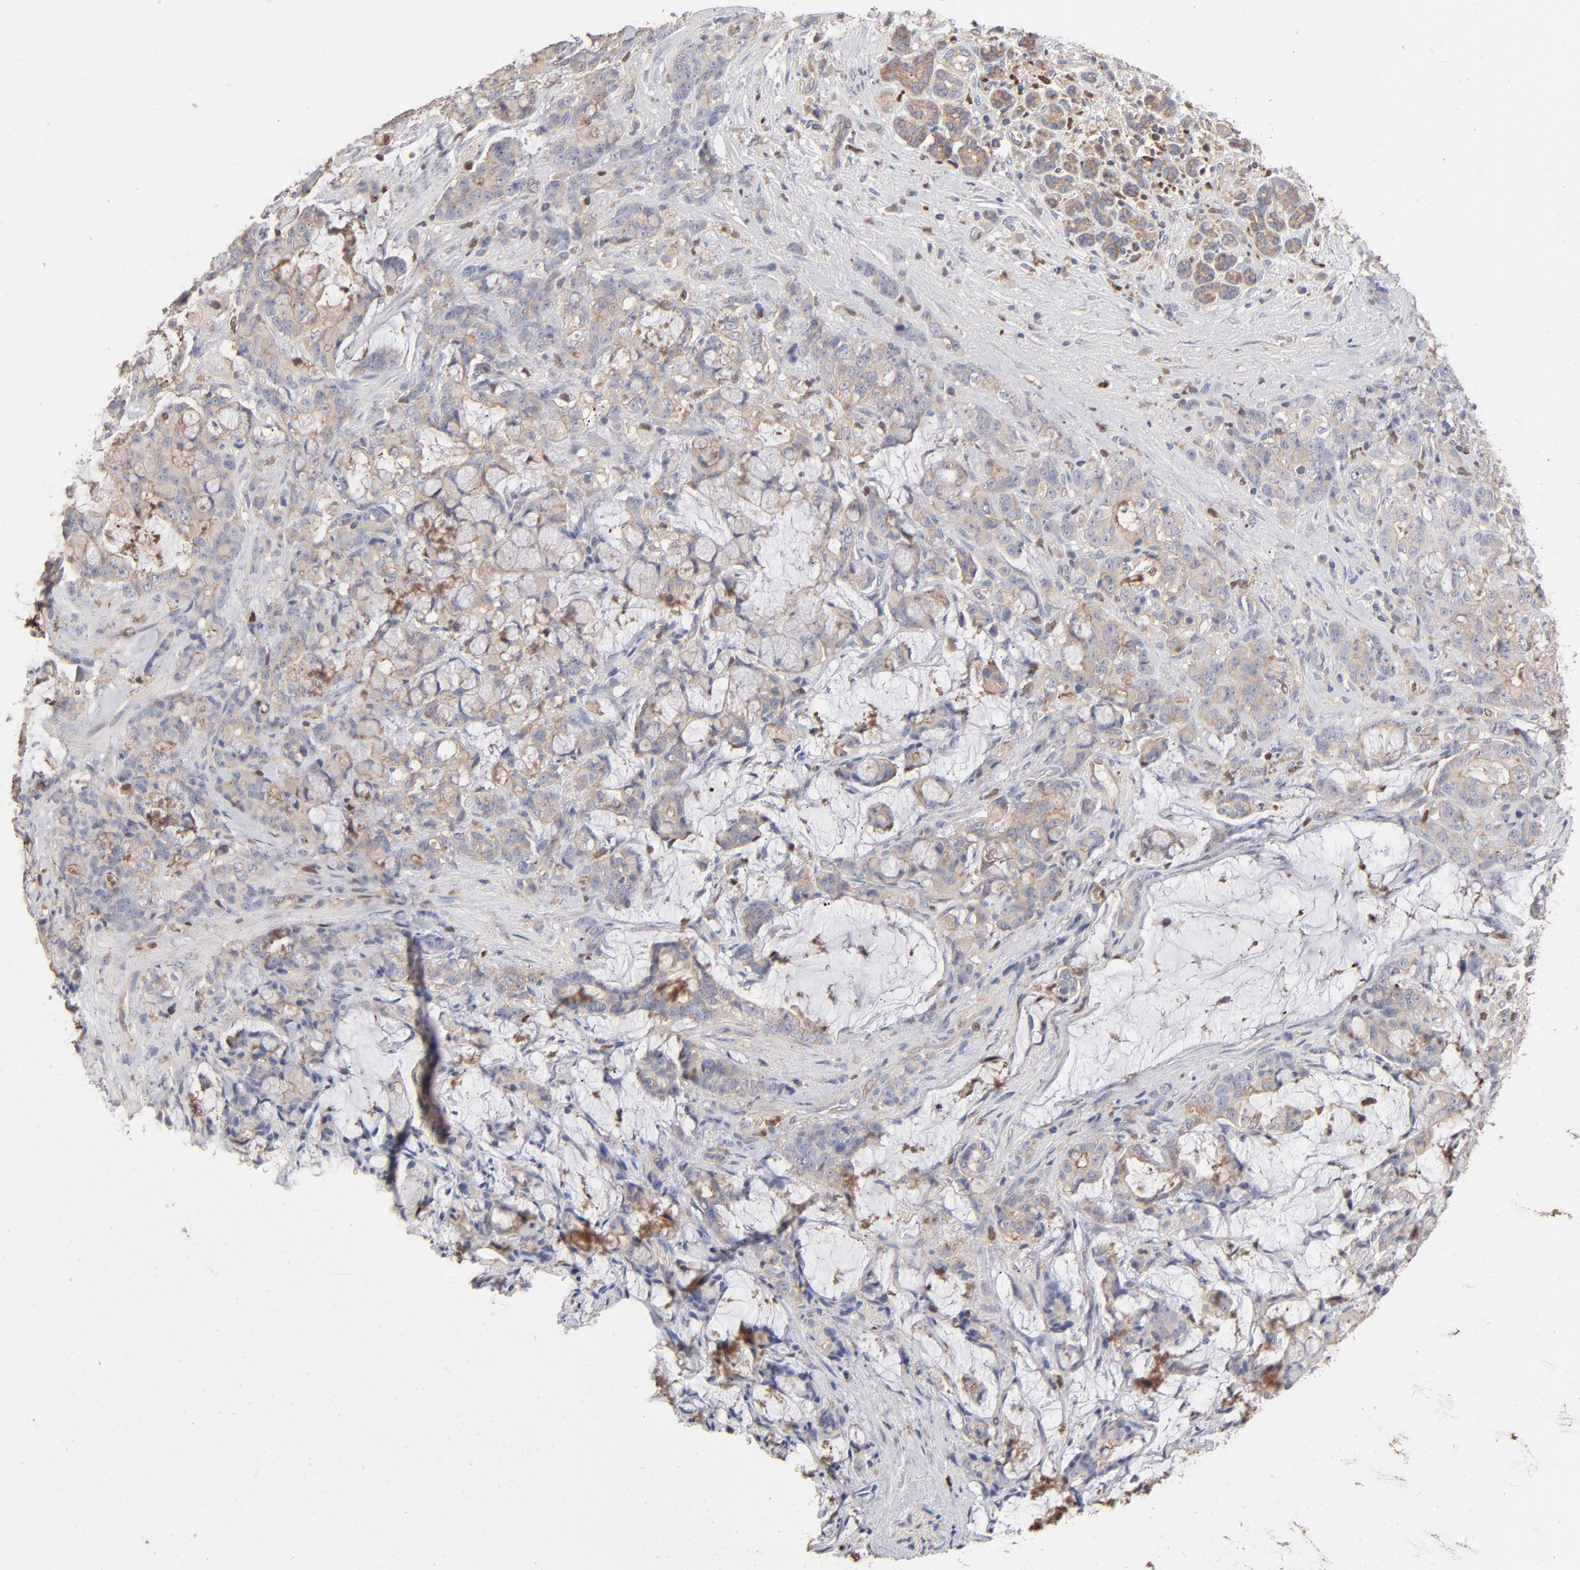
{"staining": {"intensity": "negative", "quantity": "none", "location": "none"}, "tissue": "pancreatic cancer", "cell_type": "Tumor cells", "image_type": "cancer", "snomed": [{"axis": "morphology", "description": "Adenocarcinoma, NOS"}, {"axis": "topography", "description": "Pancreas"}], "caption": "IHC micrograph of pancreatic adenocarcinoma stained for a protein (brown), which exhibits no staining in tumor cells. The staining was performed using DAB (3,3'-diaminobenzidine) to visualize the protein expression in brown, while the nuclei were stained in blue with hematoxylin (Magnification: 20x).", "gene": "ARHGEF6", "patient": {"sex": "female", "age": 73}}